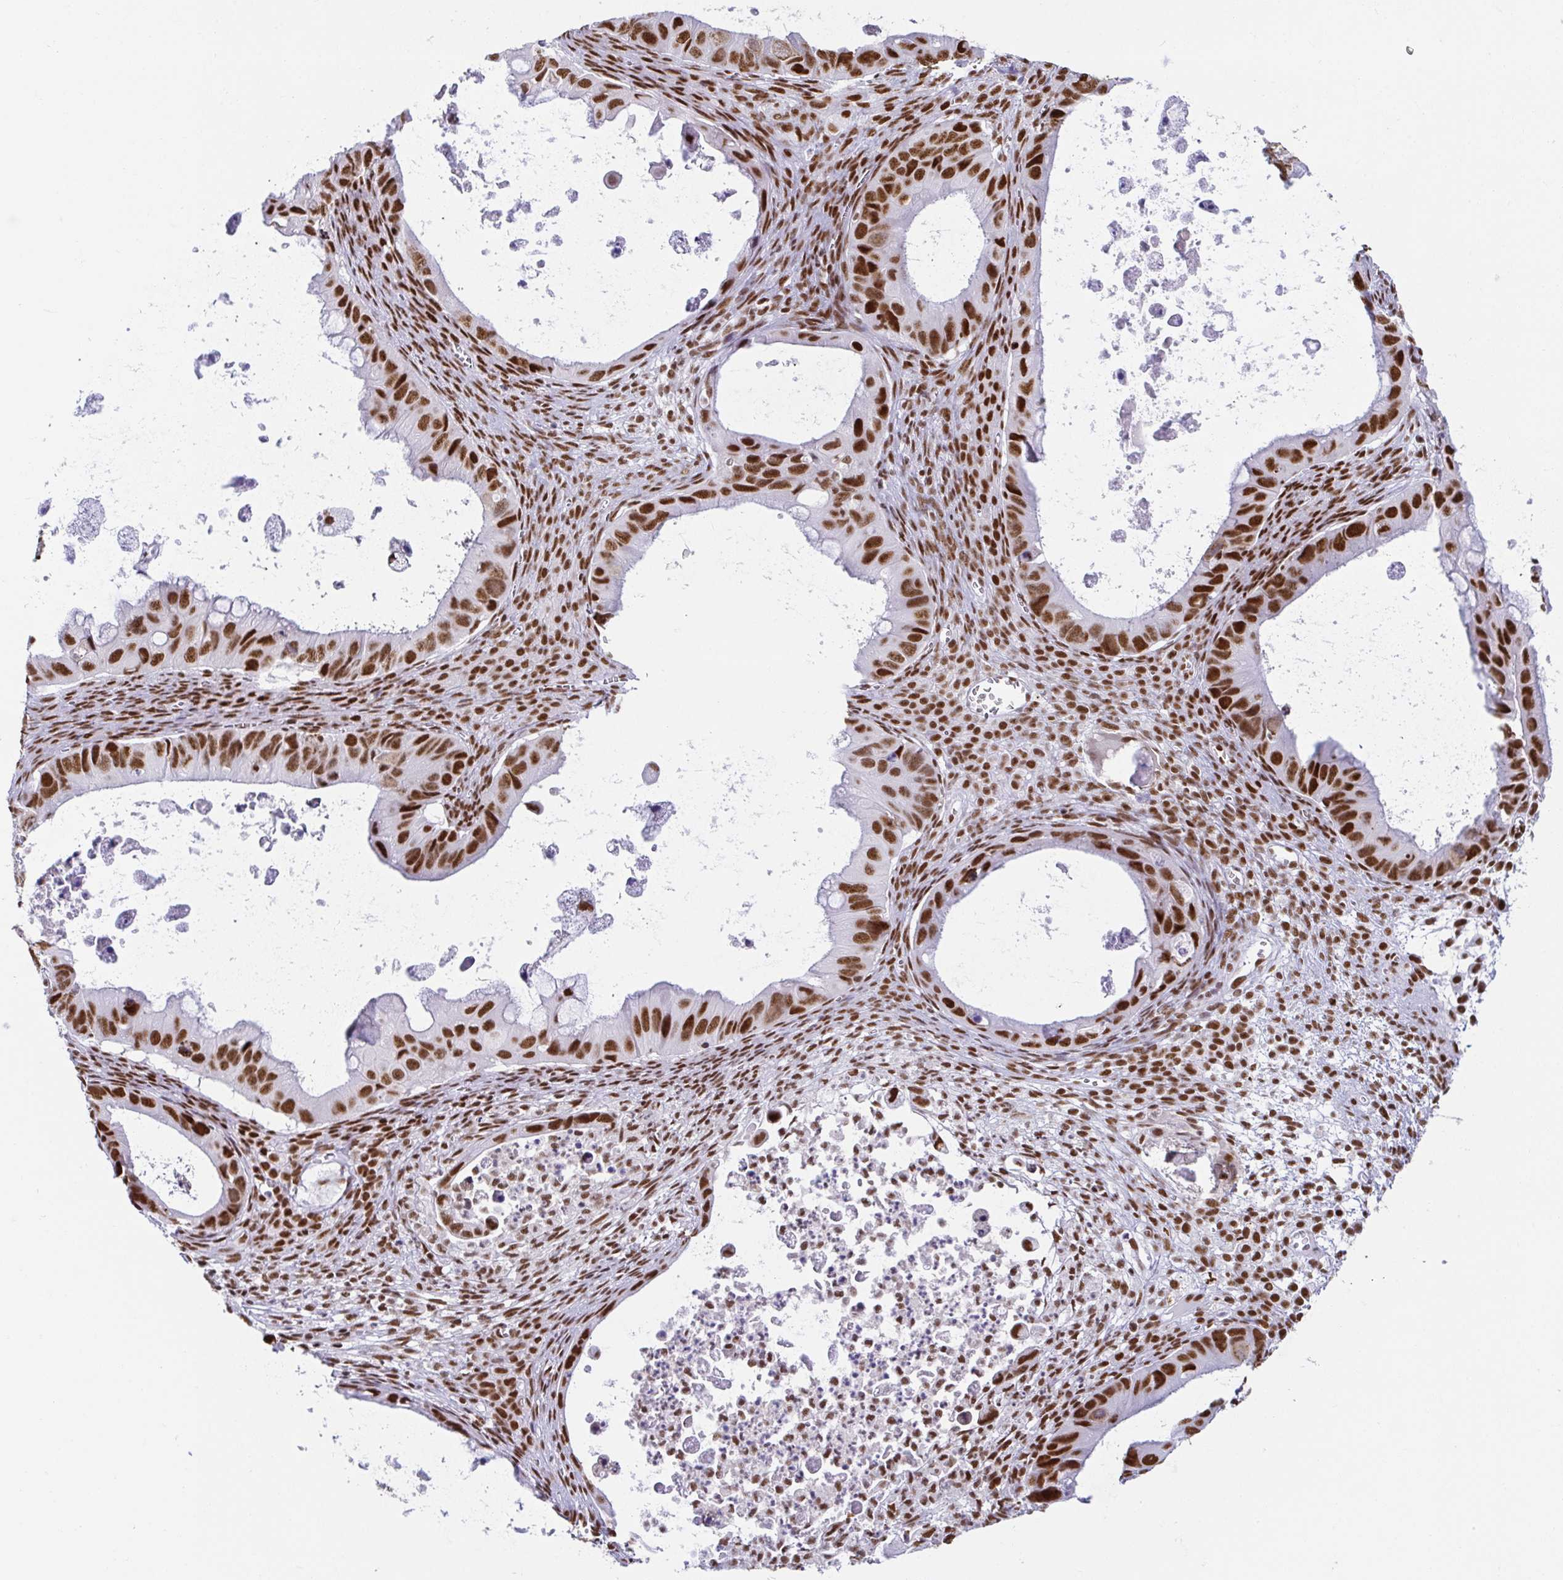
{"staining": {"intensity": "strong", "quantity": ">75%", "location": "nuclear"}, "tissue": "ovarian cancer", "cell_type": "Tumor cells", "image_type": "cancer", "snomed": [{"axis": "morphology", "description": "Cystadenocarcinoma, mucinous, NOS"}, {"axis": "topography", "description": "Ovary"}], "caption": "High-power microscopy captured an IHC image of ovarian cancer (mucinous cystadenocarcinoma), revealing strong nuclear expression in about >75% of tumor cells.", "gene": "EWSR1", "patient": {"sex": "female", "age": 64}}